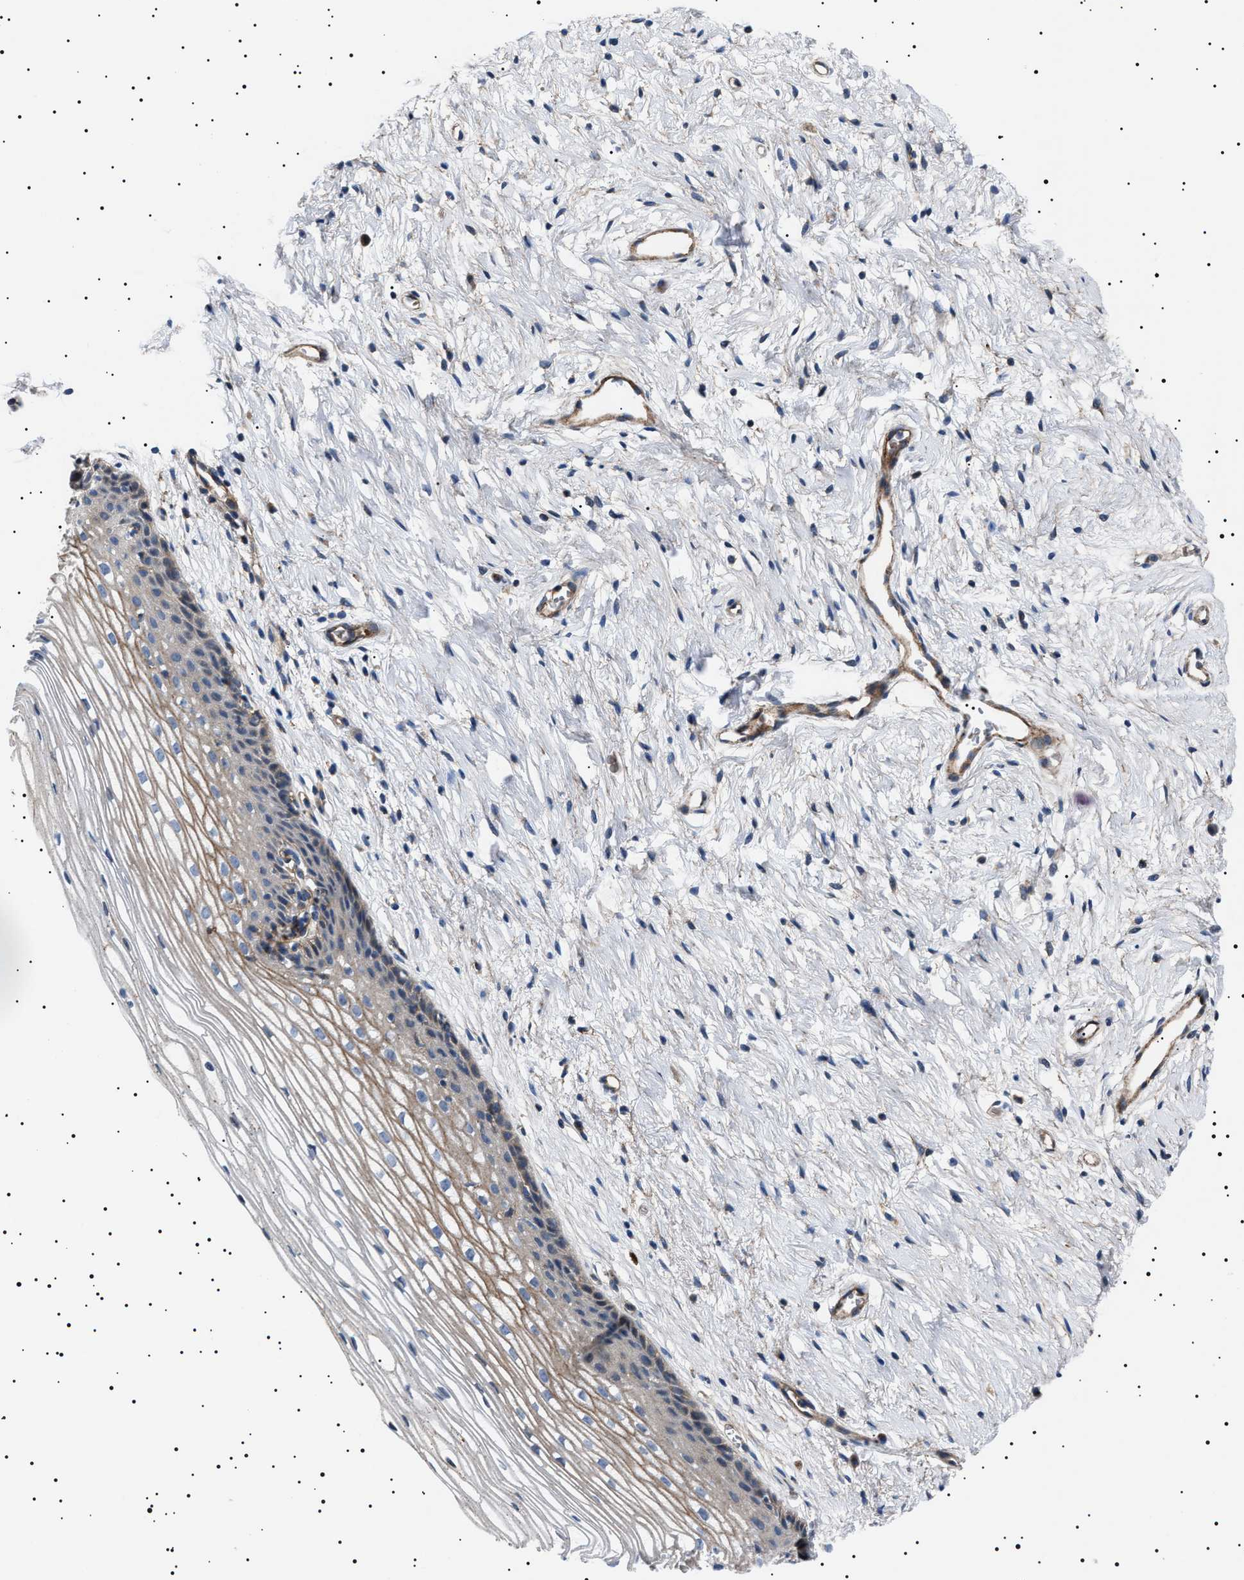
{"staining": {"intensity": "moderate", "quantity": "25%-75%", "location": "cytoplasmic/membranous"}, "tissue": "cervix", "cell_type": "Glandular cells", "image_type": "normal", "snomed": [{"axis": "morphology", "description": "Normal tissue, NOS"}, {"axis": "topography", "description": "Cervix"}], "caption": "Glandular cells demonstrate medium levels of moderate cytoplasmic/membranous expression in about 25%-75% of cells in normal human cervix.", "gene": "NEU1", "patient": {"sex": "female", "age": 77}}